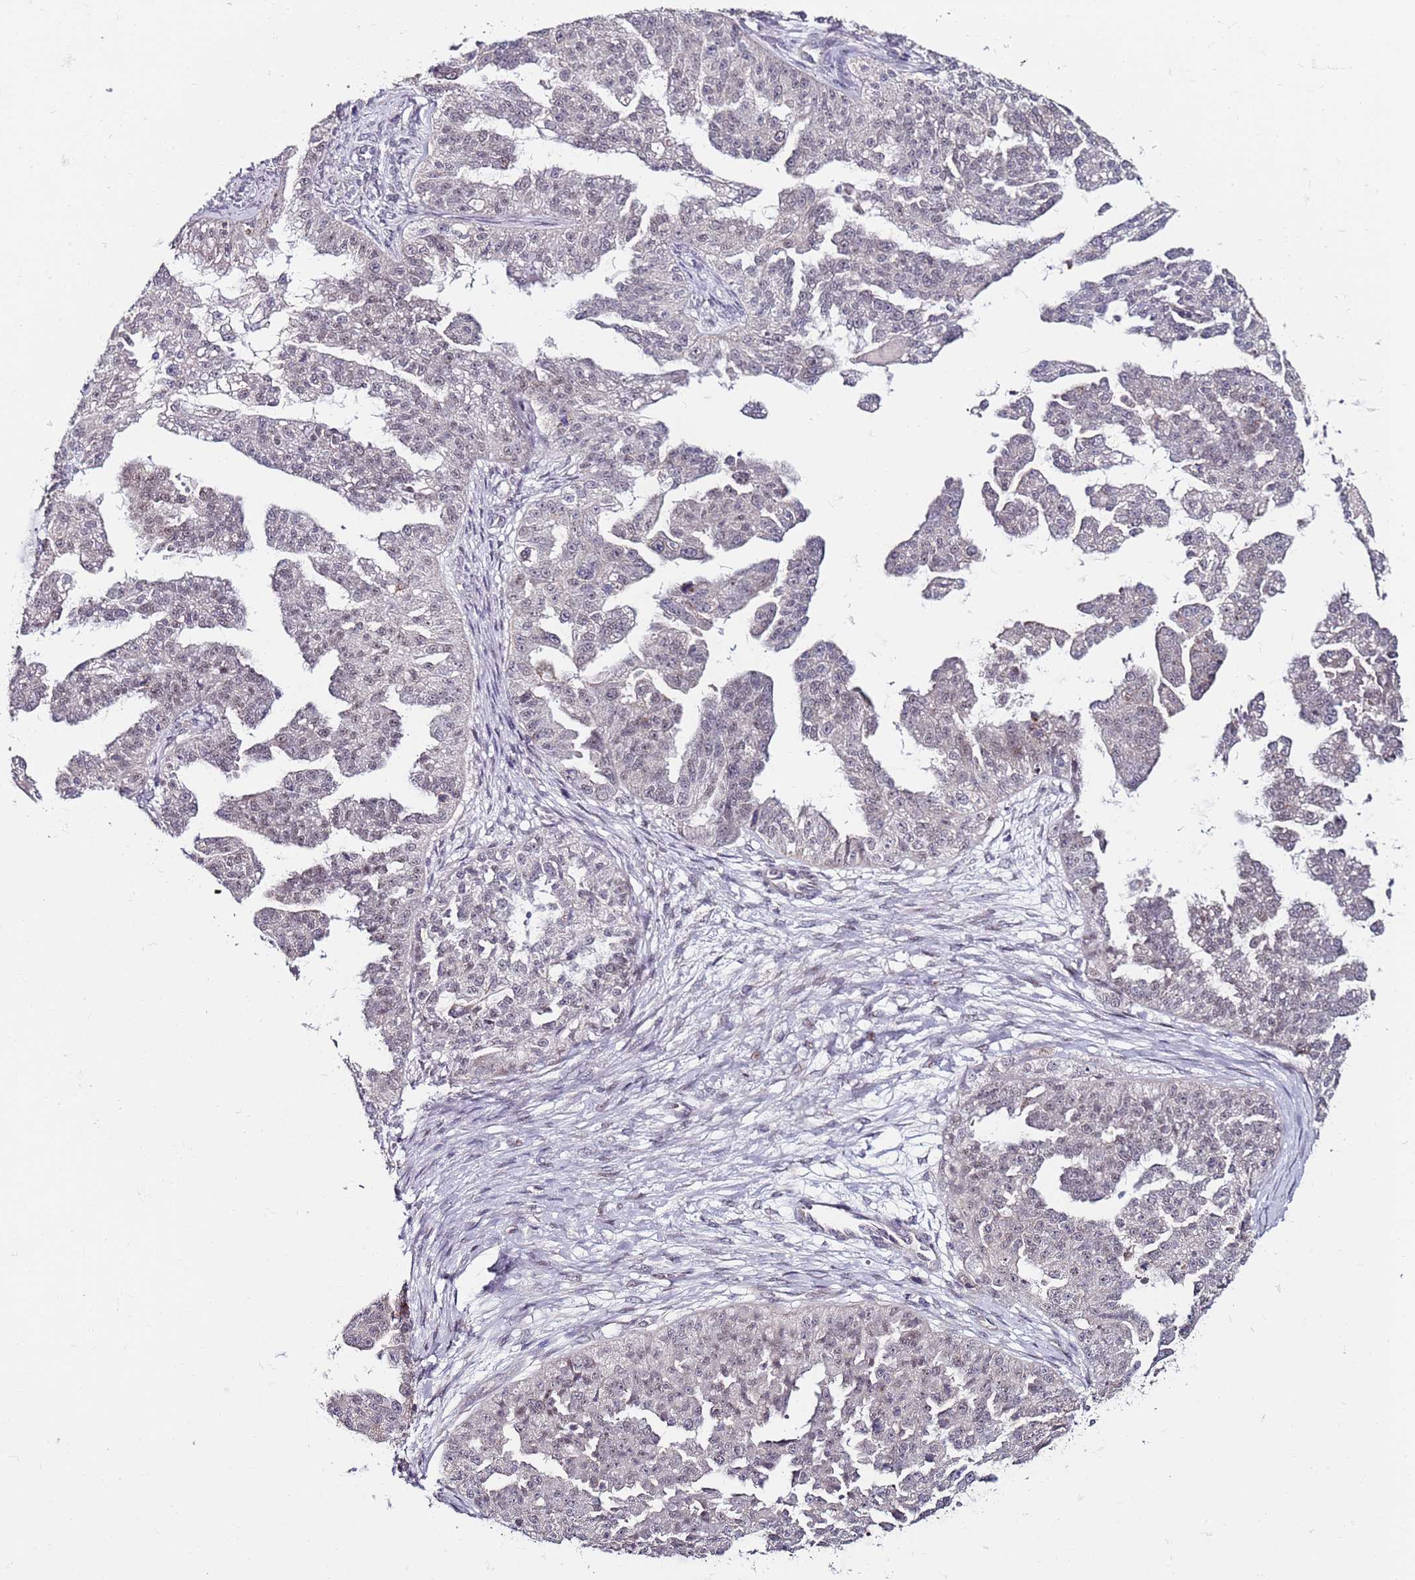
{"staining": {"intensity": "negative", "quantity": "none", "location": "none"}, "tissue": "ovarian cancer", "cell_type": "Tumor cells", "image_type": "cancer", "snomed": [{"axis": "morphology", "description": "Cystadenocarcinoma, serous, NOS"}, {"axis": "topography", "description": "Ovary"}], "caption": "This micrograph is of ovarian cancer stained with IHC to label a protein in brown with the nuclei are counter-stained blue. There is no positivity in tumor cells.", "gene": "DUSP28", "patient": {"sex": "female", "age": 58}}